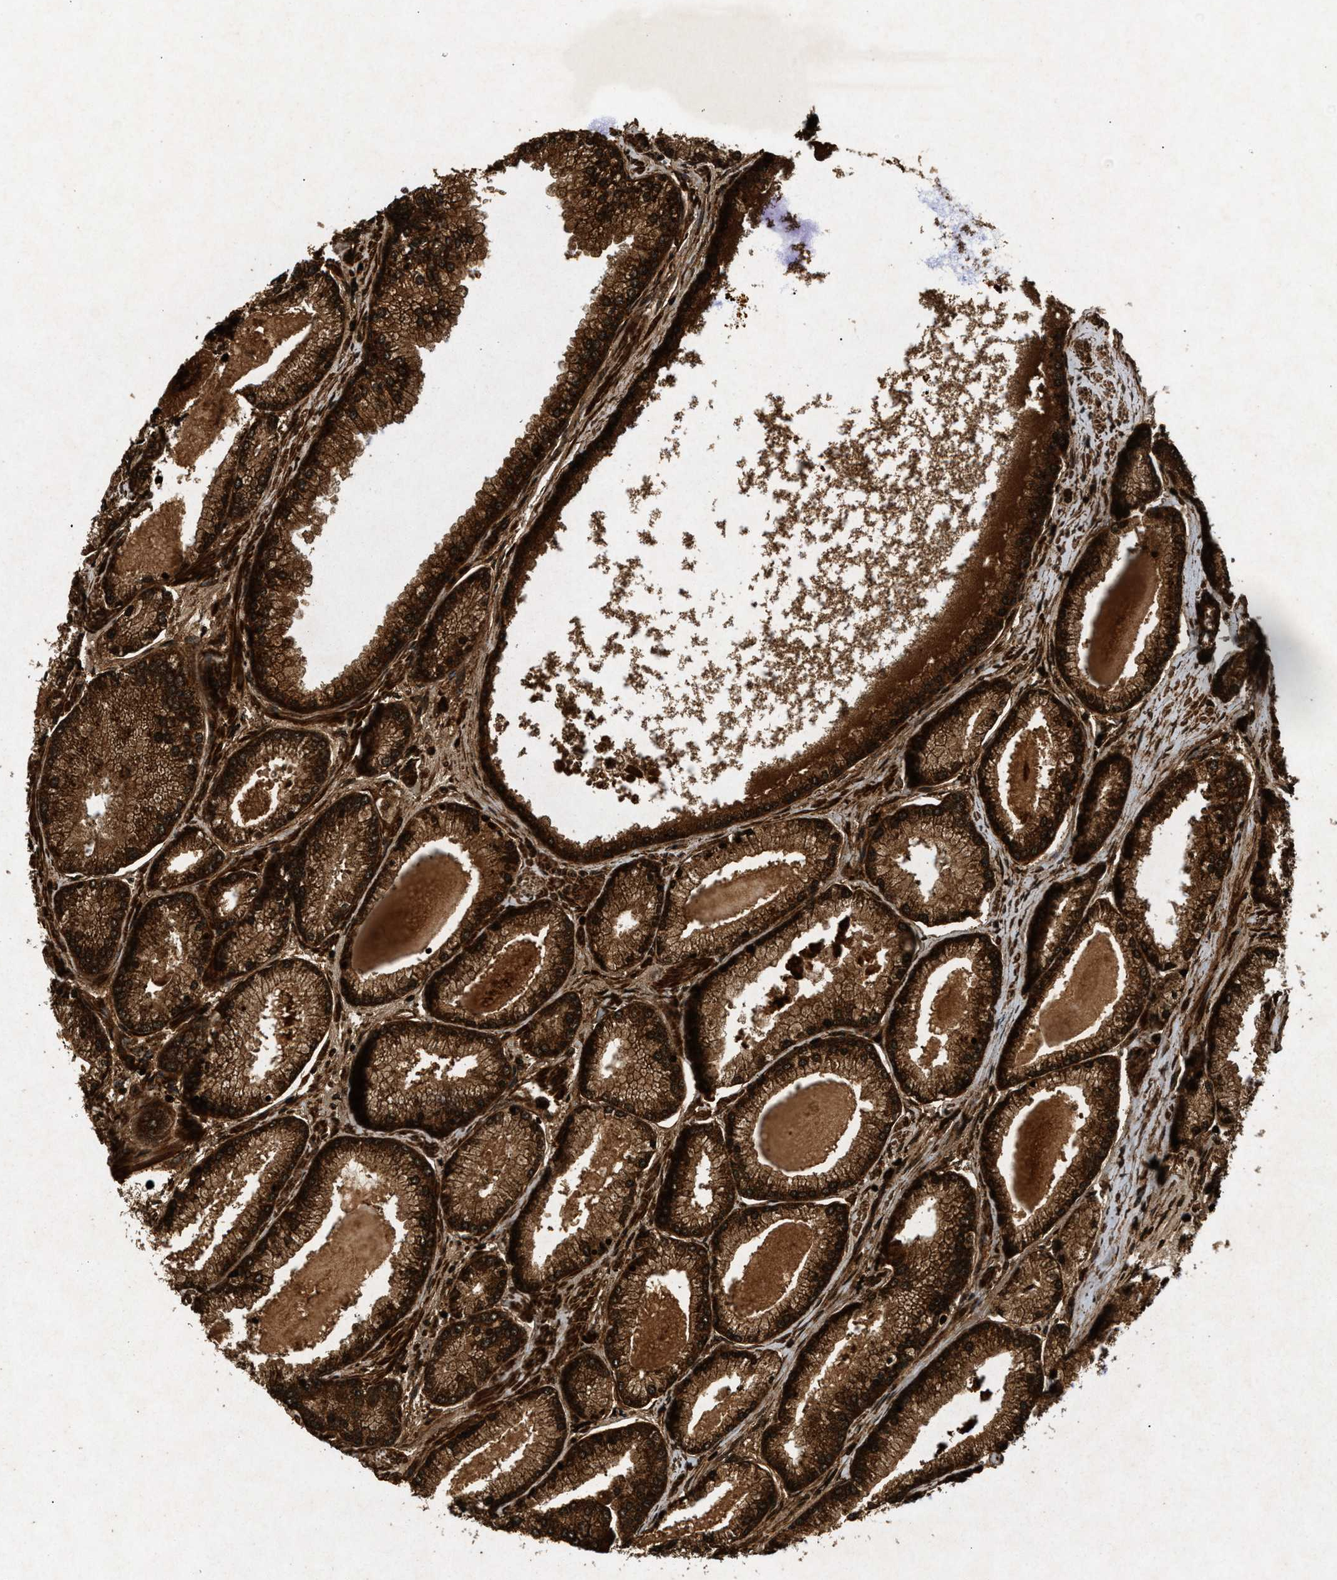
{"staining": {"intensity": "strong", "quantity": ">75%", "location": "cytoplasmic/membranous"}, "tissue": "prostate cancer", "cell_type": "Tumor cells", "image_type": "cancer", "snomed": [{"axis": "morphology", "description": "Adenocarcinoma, High grade"}, {"axis": "topography", "description": "Prostate"}], "caption": "Prostate high-grade adenocarcinoma was stained to show a protein in brown. There is high levels of strong cytoplasmic/membranous expression in approximately >75% of tumor cells. (Stains: DAB in brown, nuclei in blue, Microscopy: brightfield microscopy at high magnification).", "gene": "PPP1CC", "patient": {"sex": "male", "age": 61}}